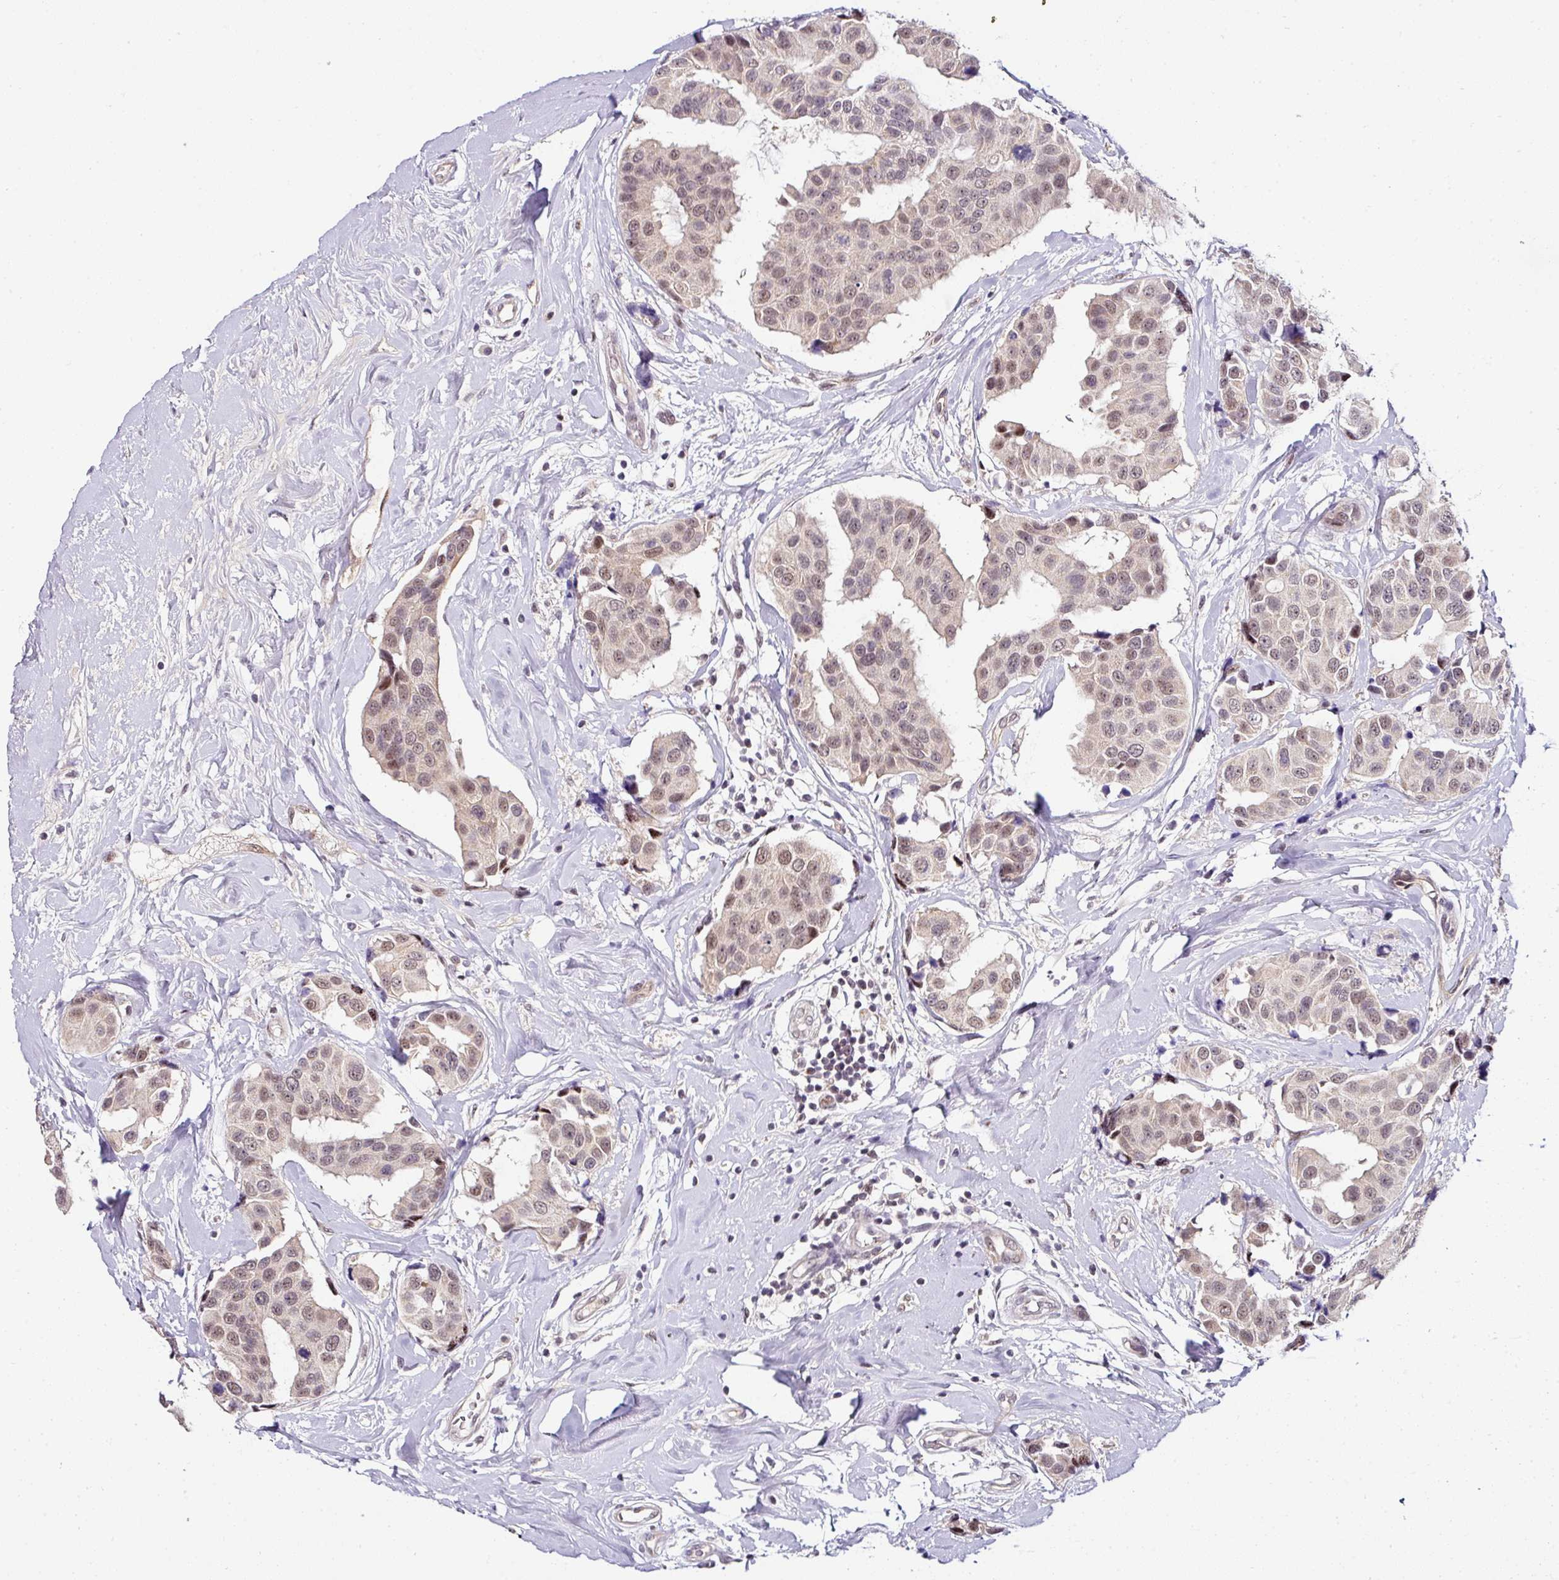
{"staining": {"intensity": "moderate", "quantity": "25%-75%", "location": "nuclear"}, "tissue": "breast cancer", "cell_type": "Tumor cells", "image_type": "cancer", "snomed": [{"axis": "morphology", "description": "Normal tissue, NOS"}, {"axis": "morphology", "description": "Duct carcinoma"}, {"axis": "topography", "description": "Breast"}], "caption": "Human infiltrating ductal carcinoma (breast) stained with a brown dye reveals moderate nuclear positive positivity in approximately 25%-75% of tumor cells.", "gene": "NAPSA", "patient": {"sex": "female", "age": 39}}